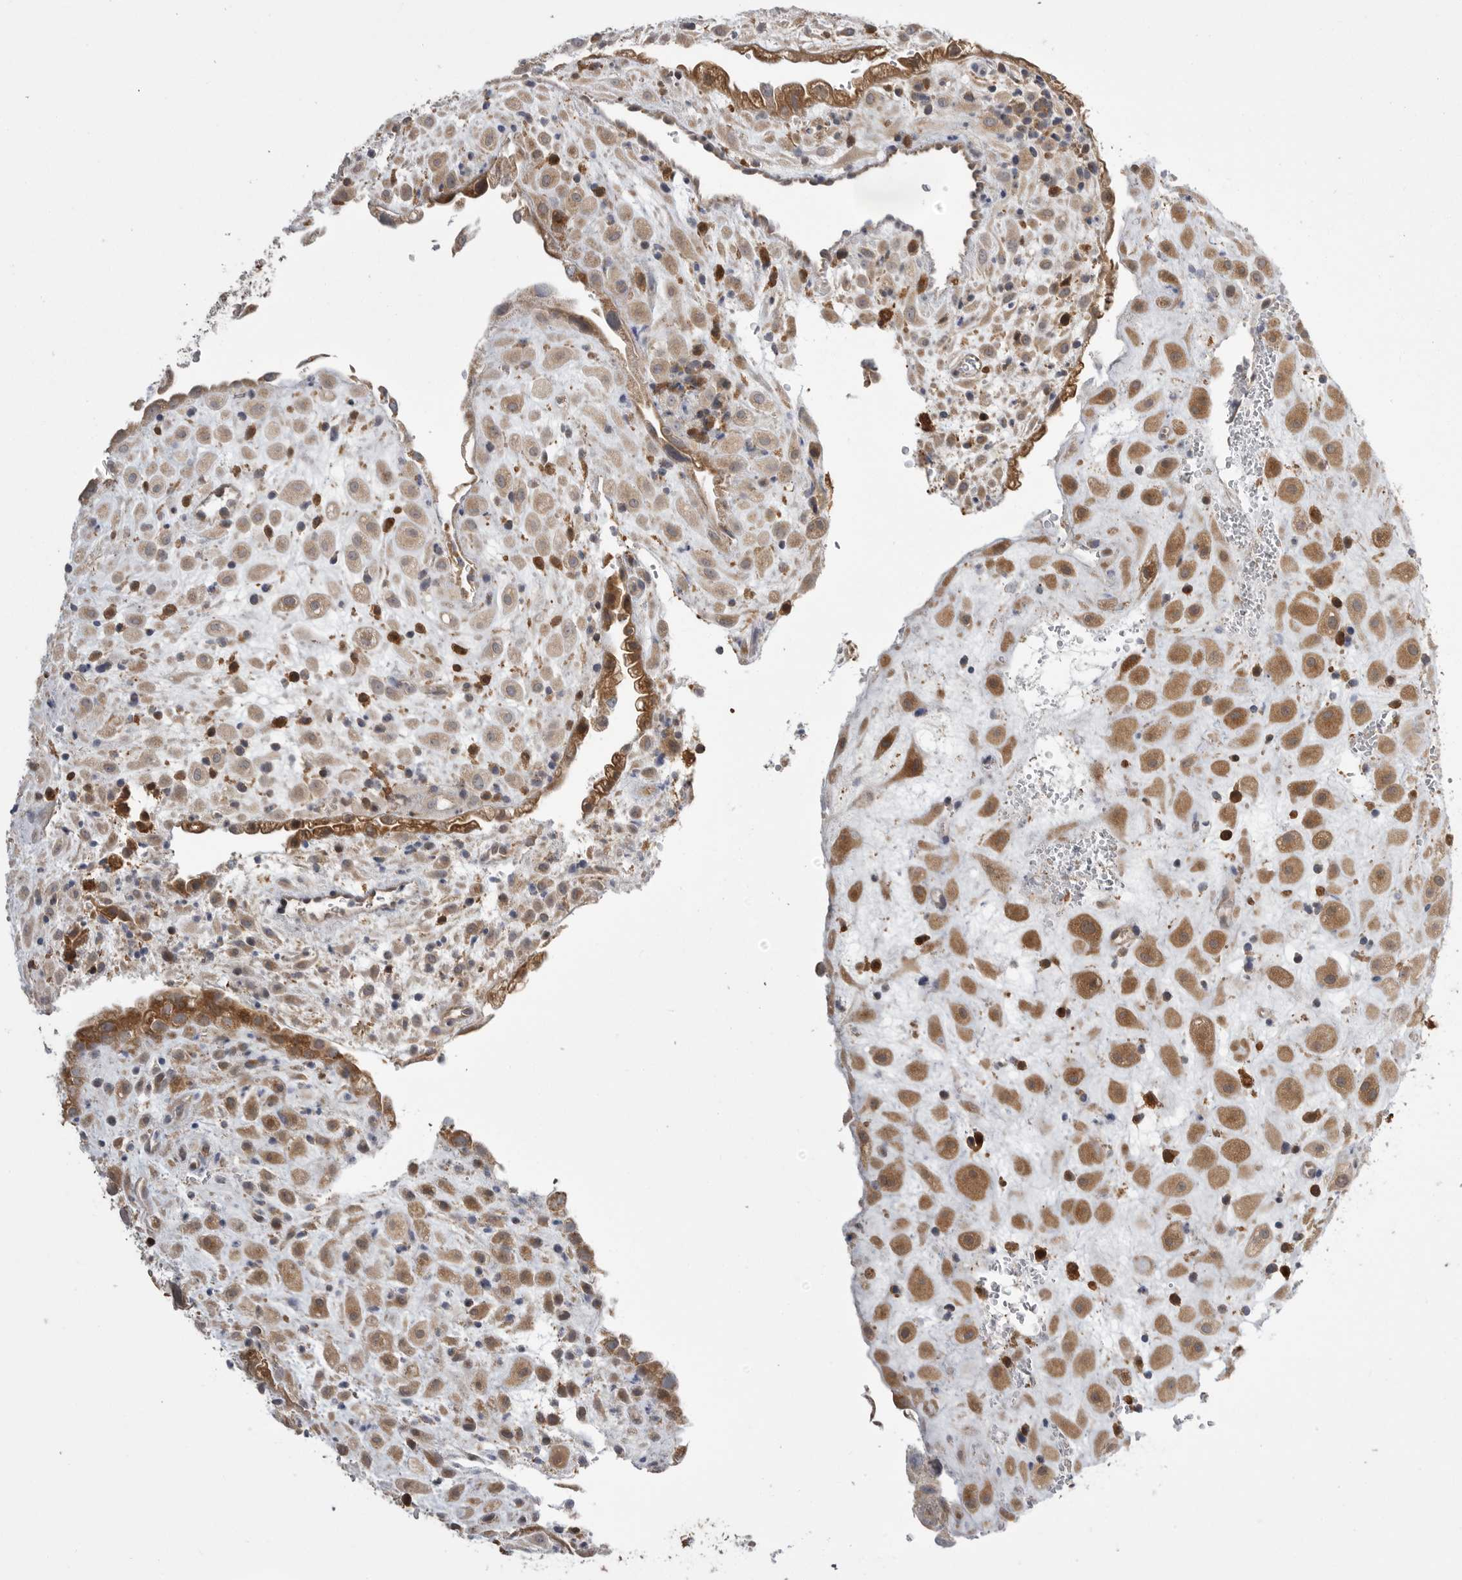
{"staining": {"intensity": "moderate", "quantity": ">75%", "location": "cytoplasmic/membranous"}, "tissue": "placenta", "cell_type": "Decidual cells", "image_type": "normal", "snomed": [{"axis": "morphology", "description": "Normal tissue, NOS"}, {"axis": "topography", "description": "Placenta"}], "caption": "DAB (3,3'-diaminobenzidine) immunohistochemical staining of normal human placenta displays moderate cytoplasmic/membranous protein staining in about >75% of decidual cells. (DAB (3,3'-diaminobenzidine) IHC, brown staining for protein, blue staining for nuclei).", "gene": "KYAT3", "patient": {"sex": "female", "age": 35}}